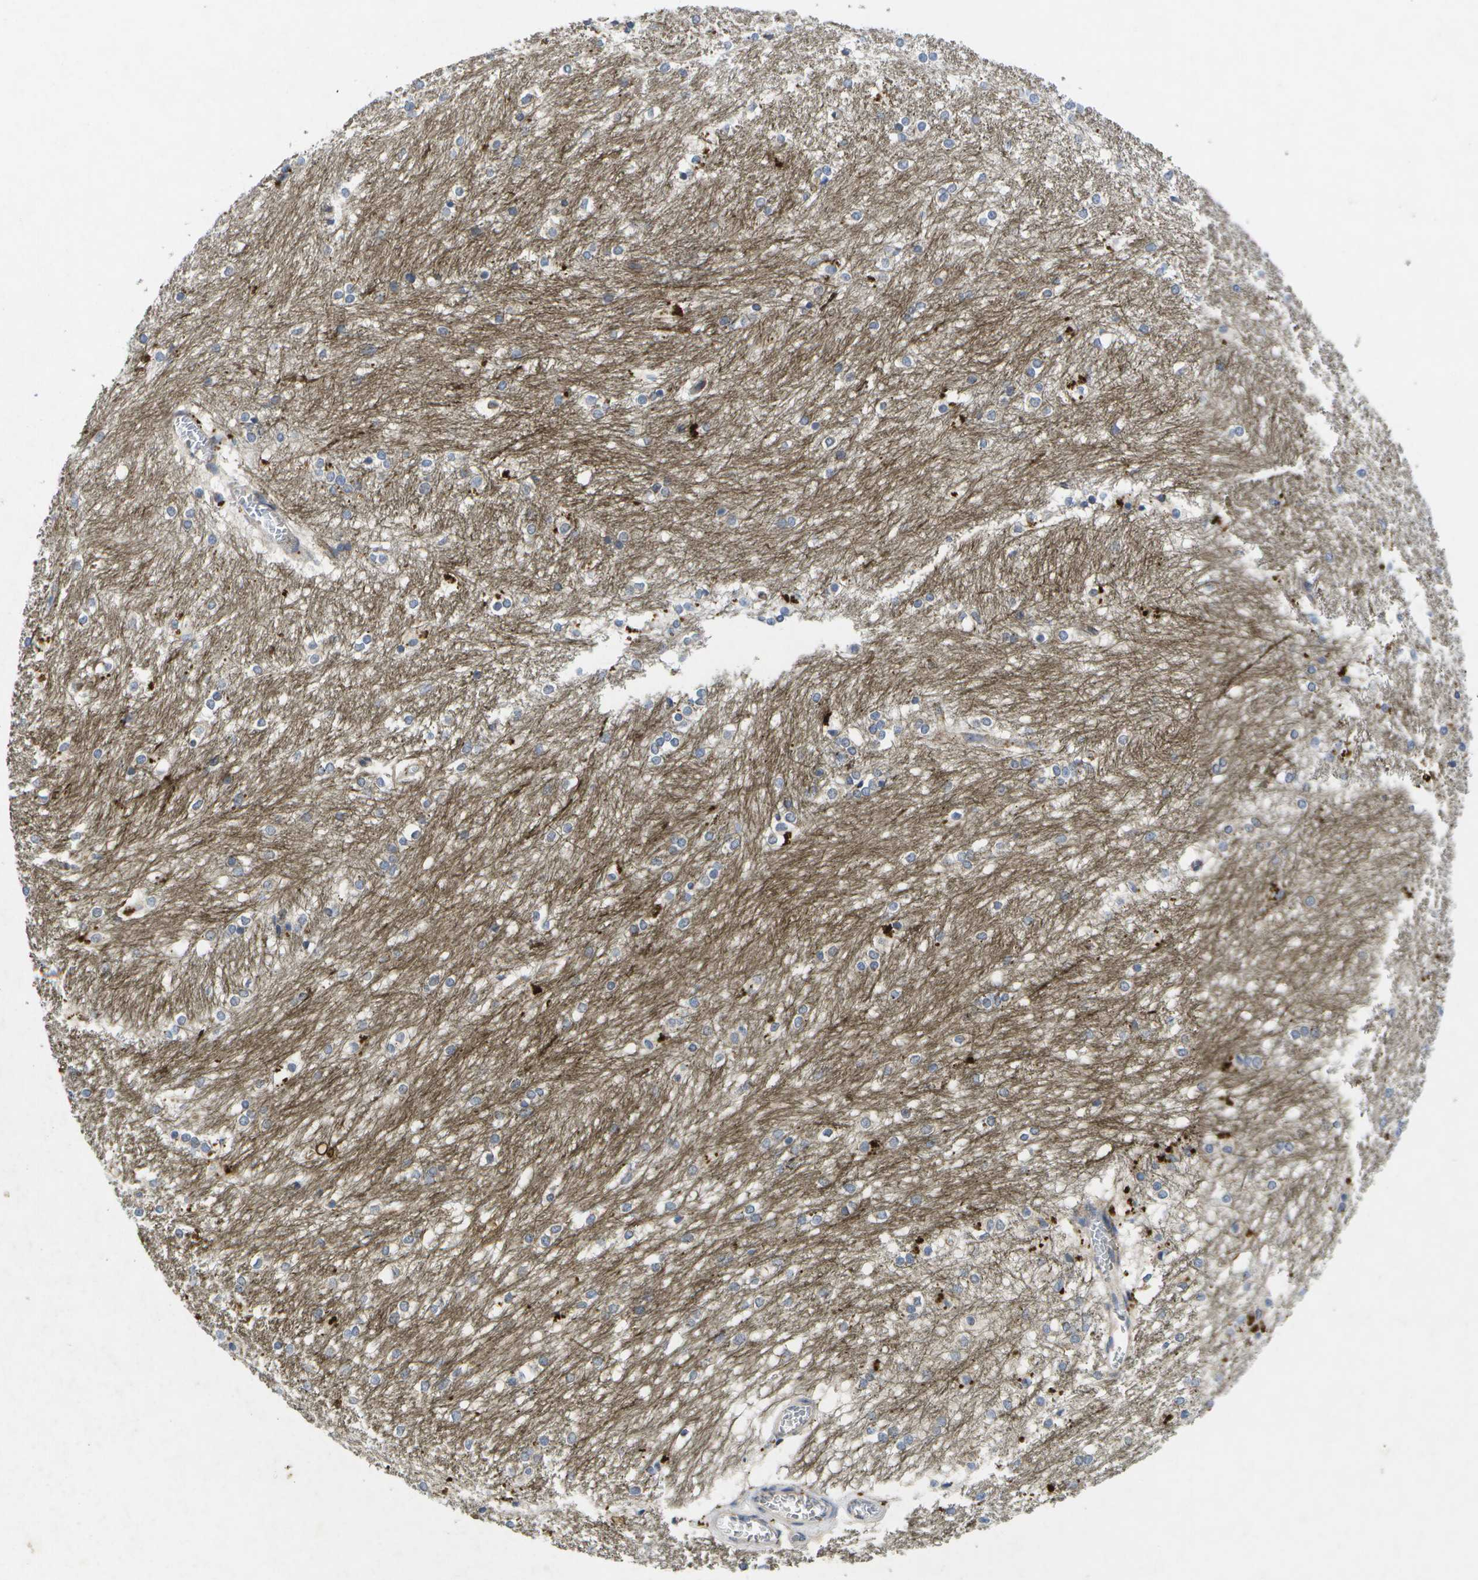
{"staining": {"intensity": "strong", "quantity": "<25%", "location": "cytoplasmic/membranous"}, "tissue": "caudate", "cell_type": "Glial cells", "image_type": "normal", "snomed": [{"axis": "morphology", "description": "Normal tissue, NOS"}, {"axis": "topography", "description": "Lateral ventricle wall"}], "caption": "Immunohistochemical staining of benign caudate shows strong cytoplasmic/membranous protein positivity in approximately <25% of glial cells.", "gene": "KDELR1", "patient": {"sex": "female", "age": 19}}